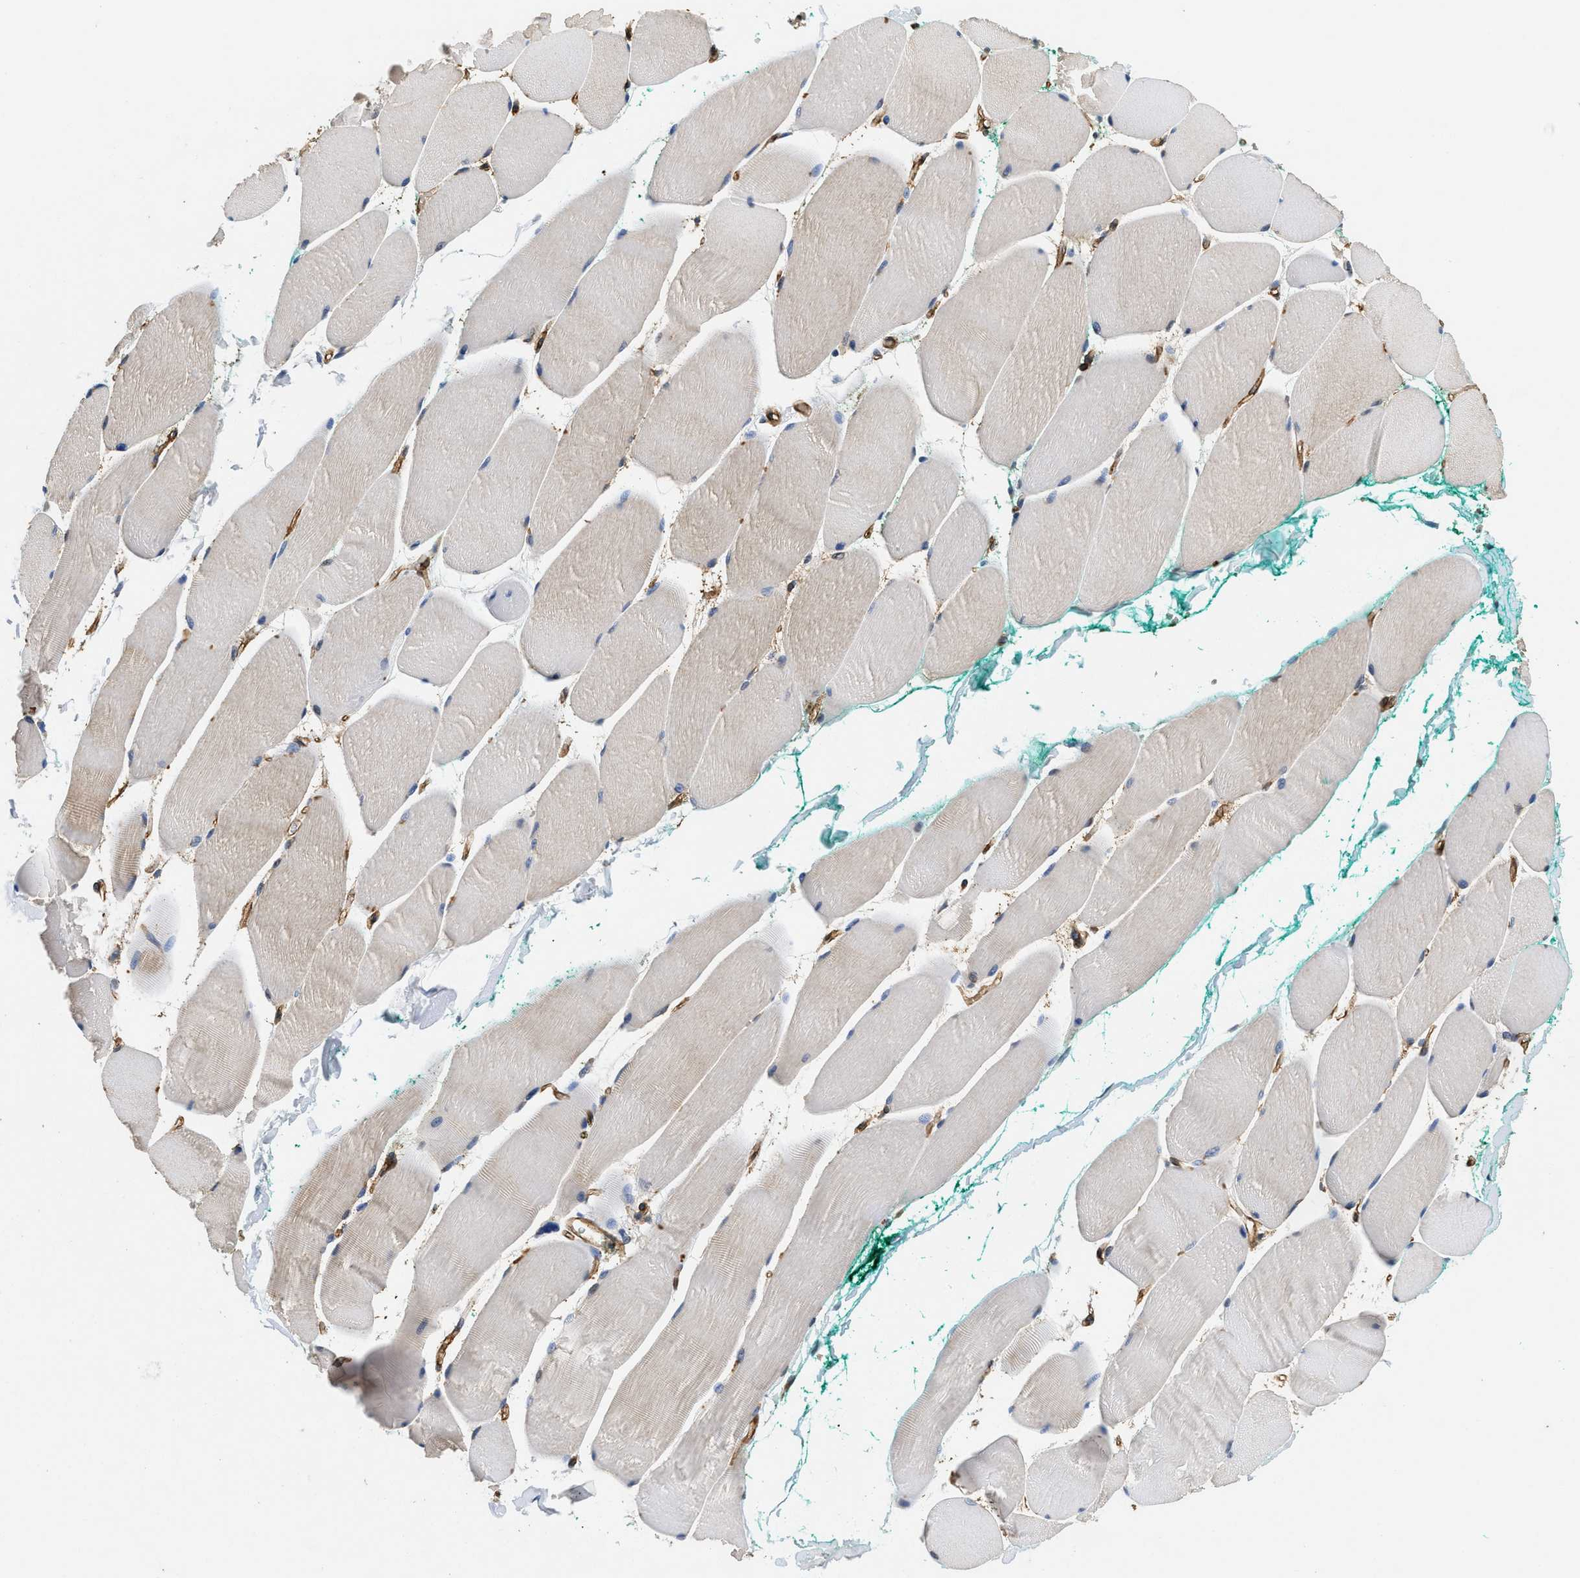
{"staining": {"intensity": "moderate", "quantity": "<25%", "location": "cytoplasmic/membranous"}, "tissue": "skeletal muscle", "cell_type": "Myocytes", "image_type": "normal", "snomed": [{"axis": "morphology", "description": "Normal tissue, NOS"}, {"axis": "morphology", "description": "Squamous cell carcinoma, NOS"}, {"axis": "topography", "description": "Skeletal muscle"}], "caption": "High-magnification brightfield microscopy of normal skeletal muscle stained with DAB (3,3'-diaminobenzidine) (brown) and counterstained with hematoxylin (blue). myocytes exhibit moderate cytoplasmic/membranous staining is seen in about<25% of cells.", "gene": "RAPH1", "patient": {"sex": "male", "age": 51}}